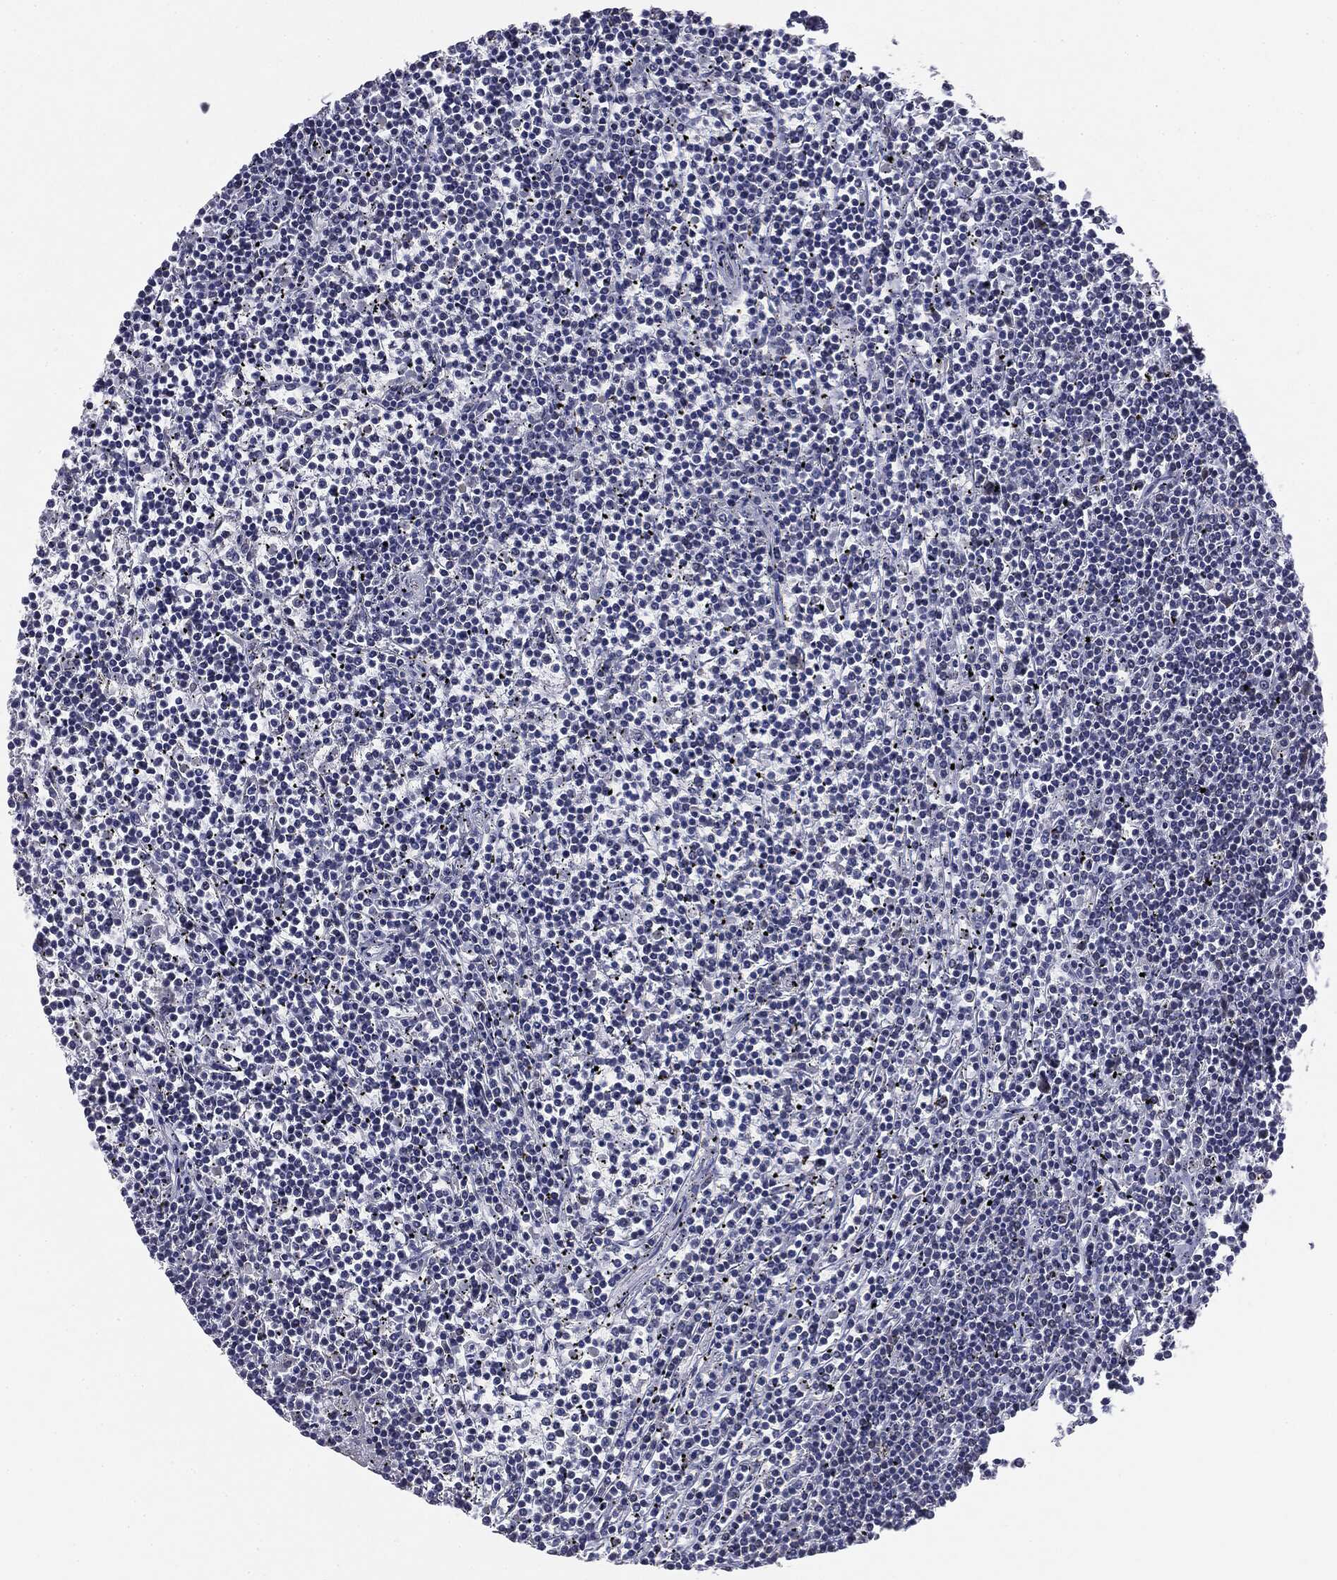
{"staining": {"intensity": "negative", "quantity": "none", "location": "none"}, "tissue": "lymphoma", "cell_type": "Tumor cells", "image_type": "cancer", "snomed": [{"axis": "morphology", "description": "Malignant lymphoma, non-Hodgkin's type, Low grade"}, {"axis": "topography", "description": "Spleen"}], "caption": "This is an IHC image of human lymphoma. There is no staining in tumor cells.", "gene": "MDC1", "patient": {"sex": "female", "age": 19}}